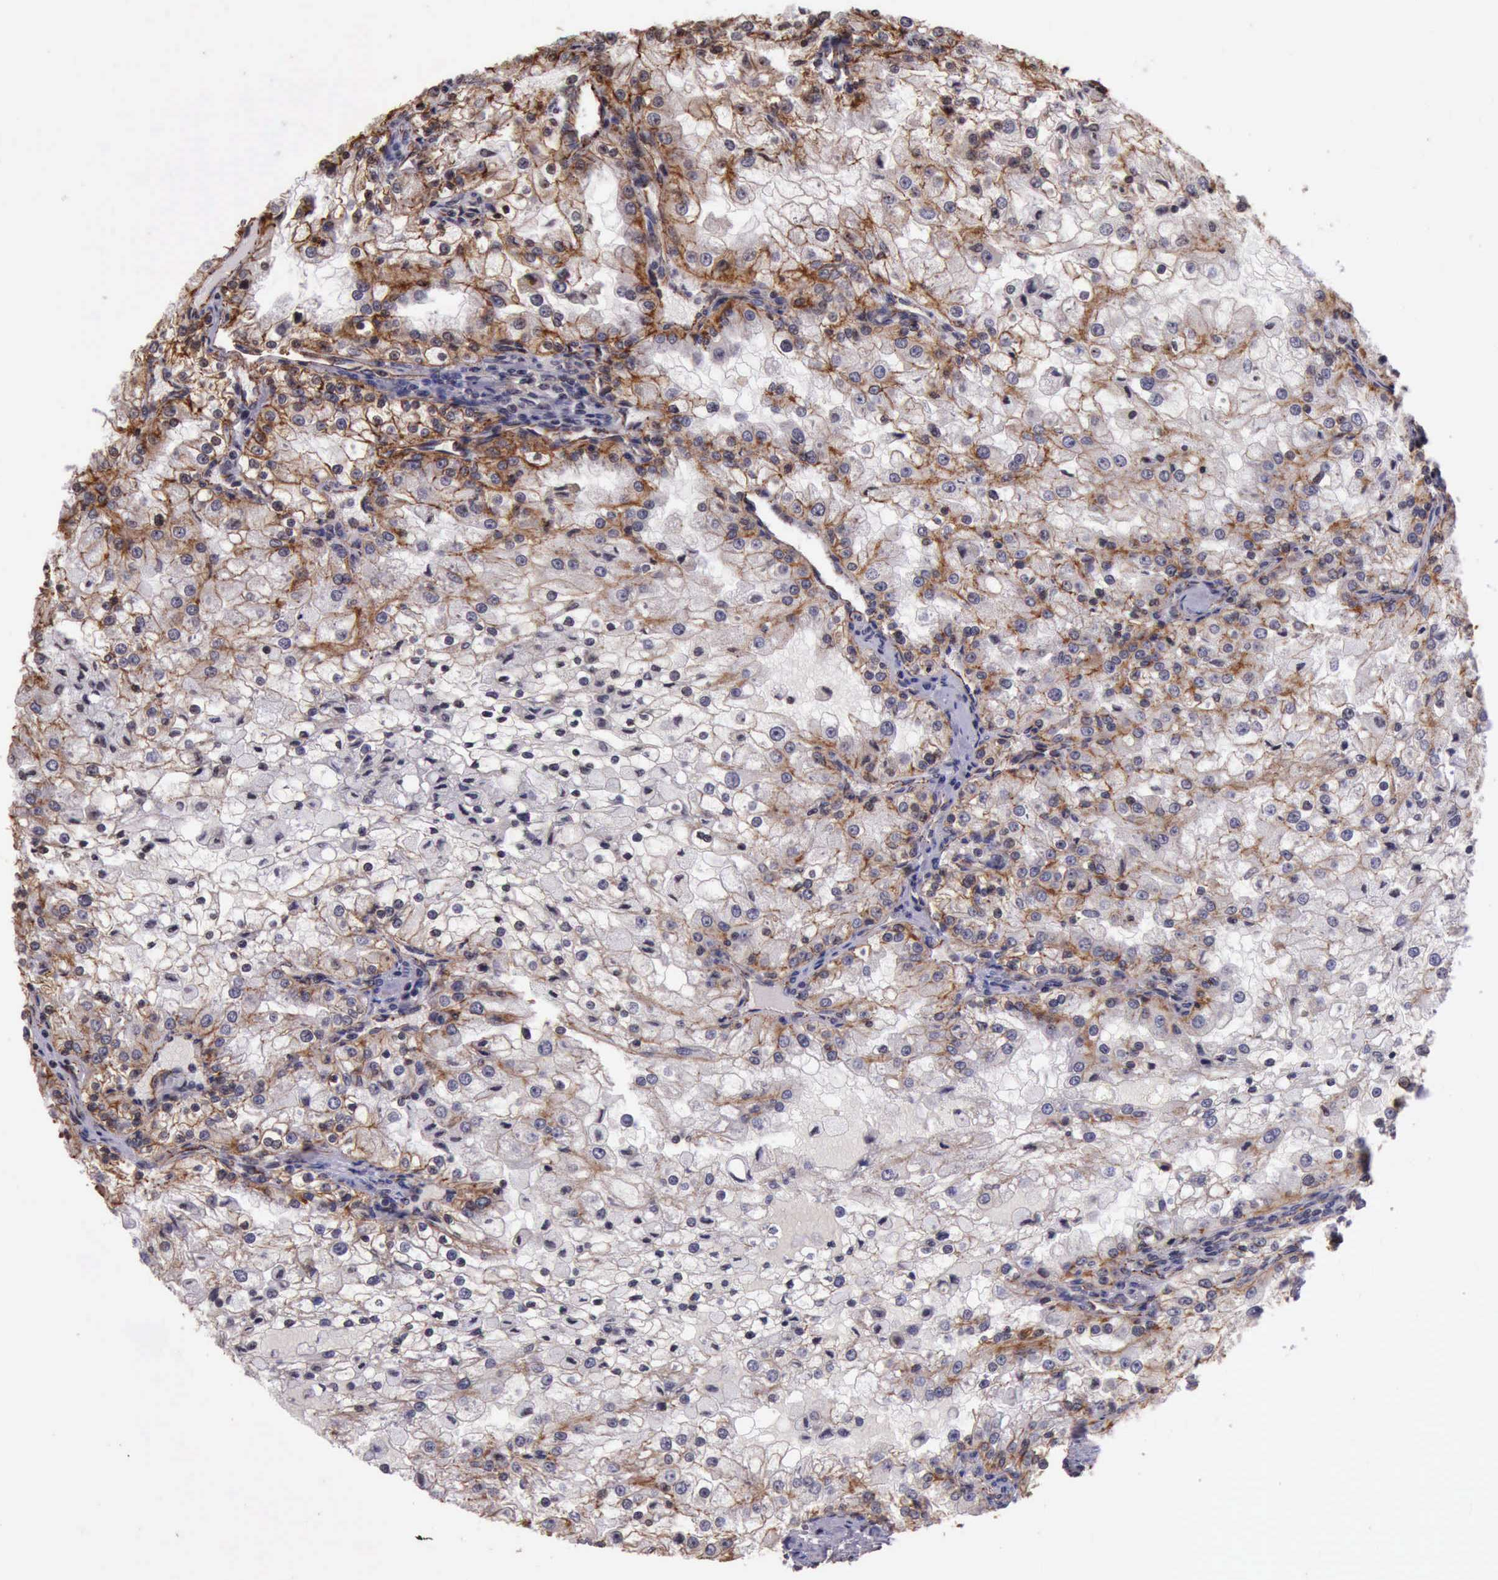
{"staining": {"intensity": "weak", "quantity": "25%-75%", "location": "cytoplasmic/membranous"}, "tissue": "renal cancer", "cell_type": "Tumor cells", "image_type": "cancer", "snomed": [{"axis": "morphology", "description": "Adenocarcinoma, NOS"}, {"axis": "topography", "description": "Kidney"}], "caption": "Immunohistochemistry (IHC) micrograph of renal cancer (adenocarcinoma) stained for a protein (brown), which displays low levels of weak cytoplasmic/membranous positivity in about 25%-75% of tumor cells.", "gene": "CTNNB1", "patient": {"sex": "female", "age": 74}}